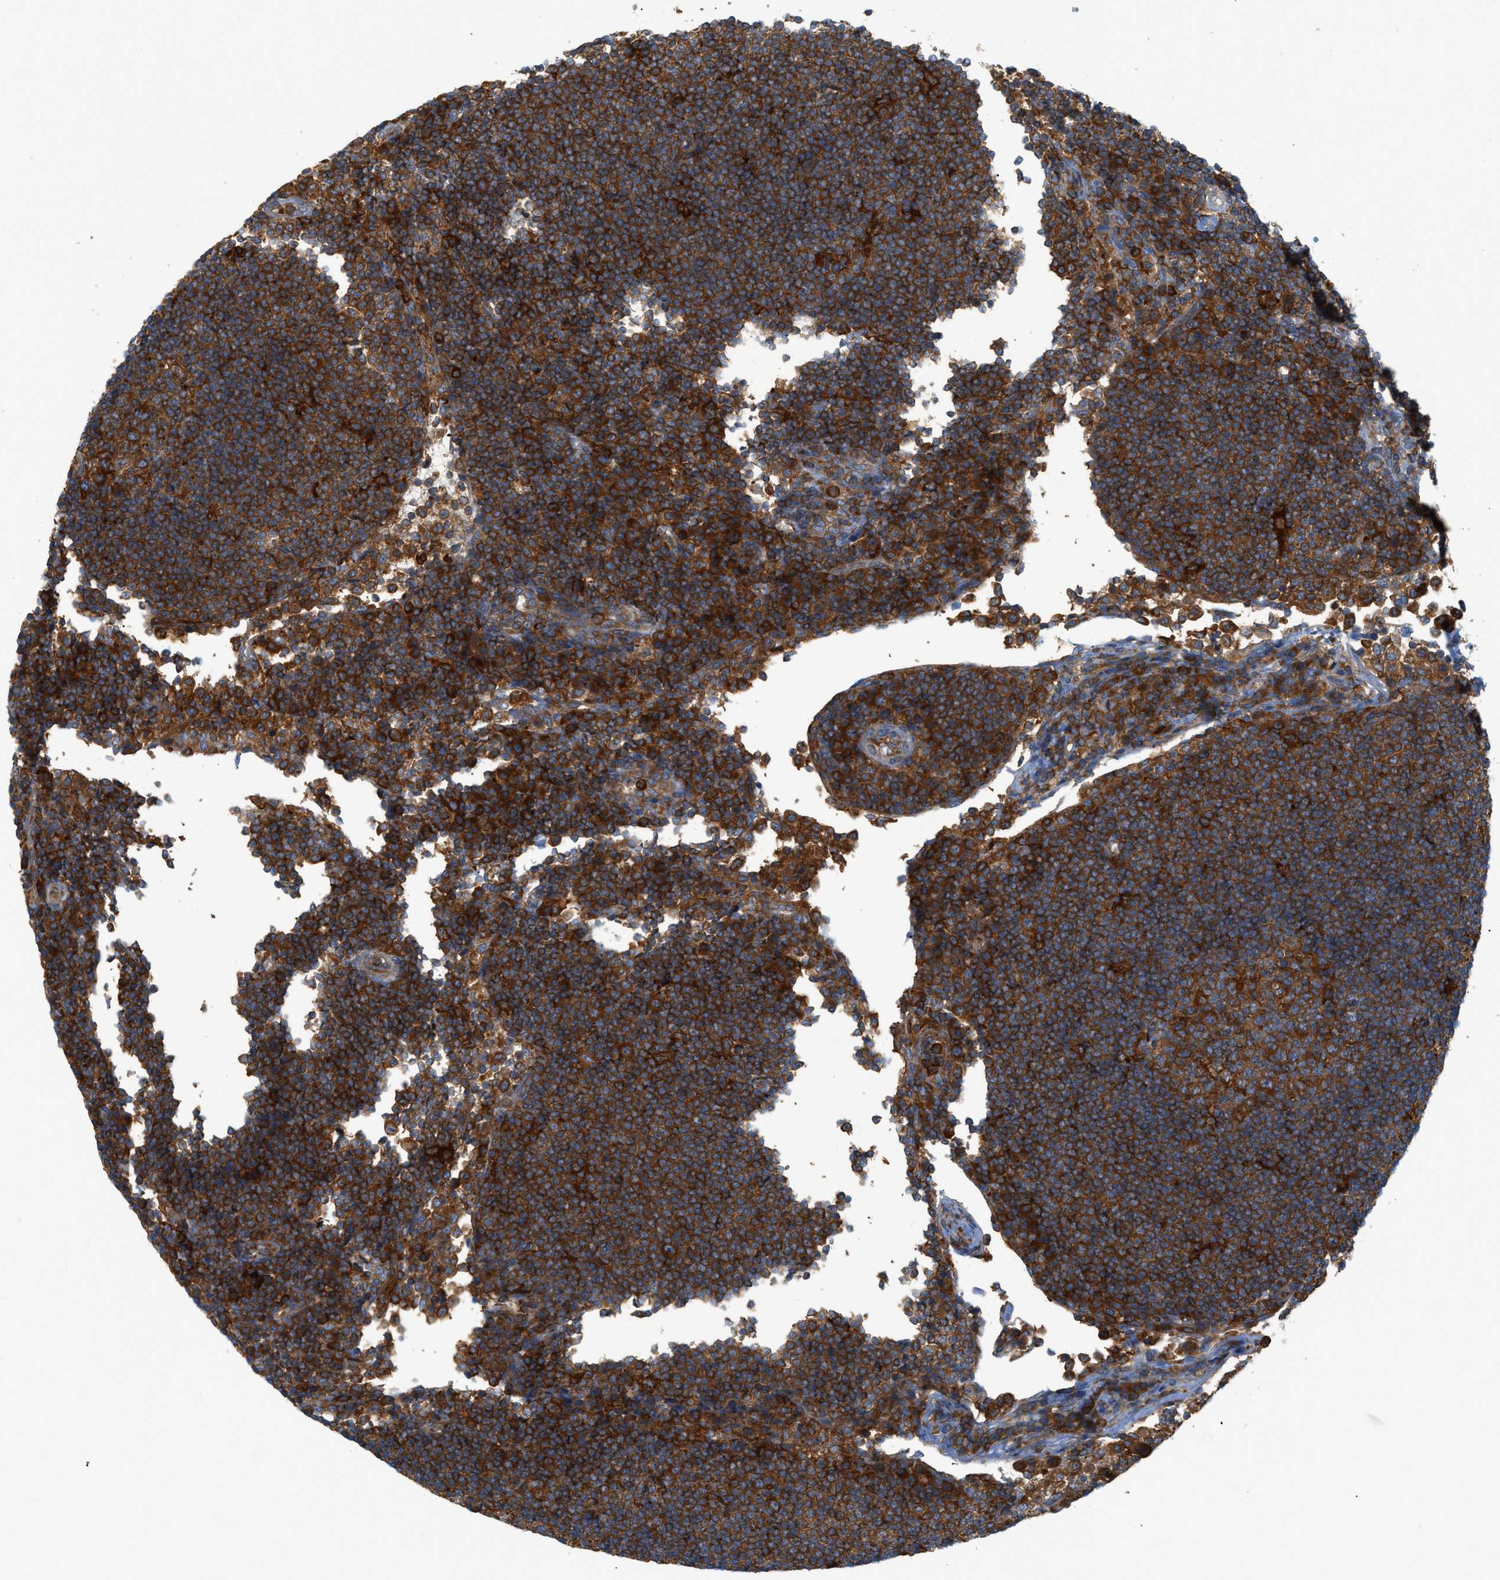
{"staining": {"intensity": "strong", "quantity": ">75%", "location": "cytoplasmic/membranous"}, "tissue": "lymph node", "cell_type": "Germinal center cells", "image_type": "normal", "snomed": [{"axis": "morphology", "description": "Normal tissue, NOS"}, {"axis": "topography", "description": "Lymph node"}], "caption": "IHC staining of unremarkable lymph node, which displays high levels of strong cytoplasmic/membranous positivity in about >75% of germinal center cells indicating strong cytoplasmic/membranous protein staining. The staining was performed using DAB (3,3'-diaminobenzidine) (brown) for protein detection and nuclei were counterstained in hematoxylin (blue).", "gene": "GPAT4", "patient": {"sex": "female", "age": 53}}